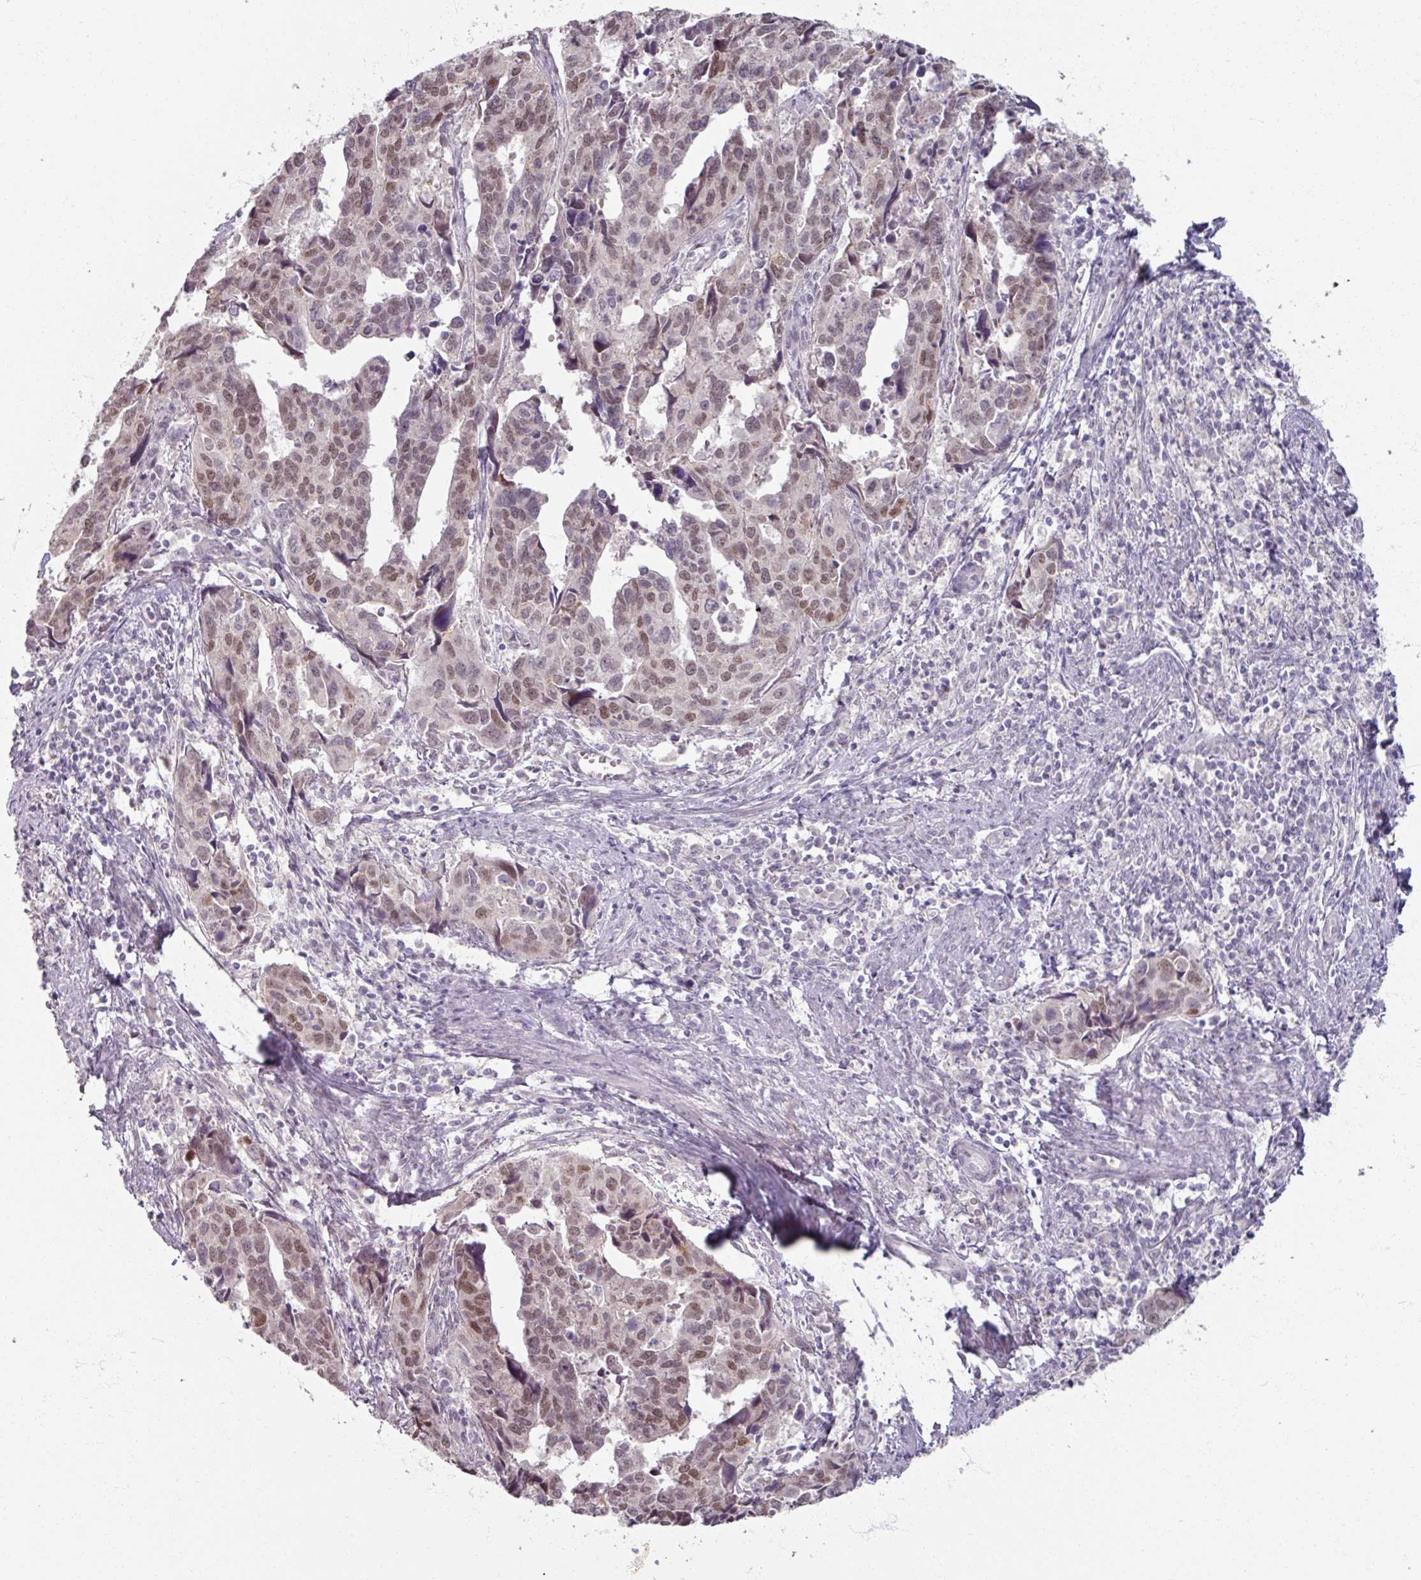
{"staining": {"intensity": "moderate", "quantity": "<25%", "location": "nuclear"}, "tissue": "endometrial cancer", "cell_type": "Tumor cells", "image_type": "cancer", "snomed": [{"axis": "morphology", "description": "Adenocarcinoma, NOS"}, {"axis": "topography", "description": "Endometrium"}], "caption": "Approximately <25% of tumor cells in endometrial cancer show moderate nuclear protein staining as visualized by brown immunohistochemical staining.", "gene": "SOX11", "patient": {"sex": "female", "age": 73}}